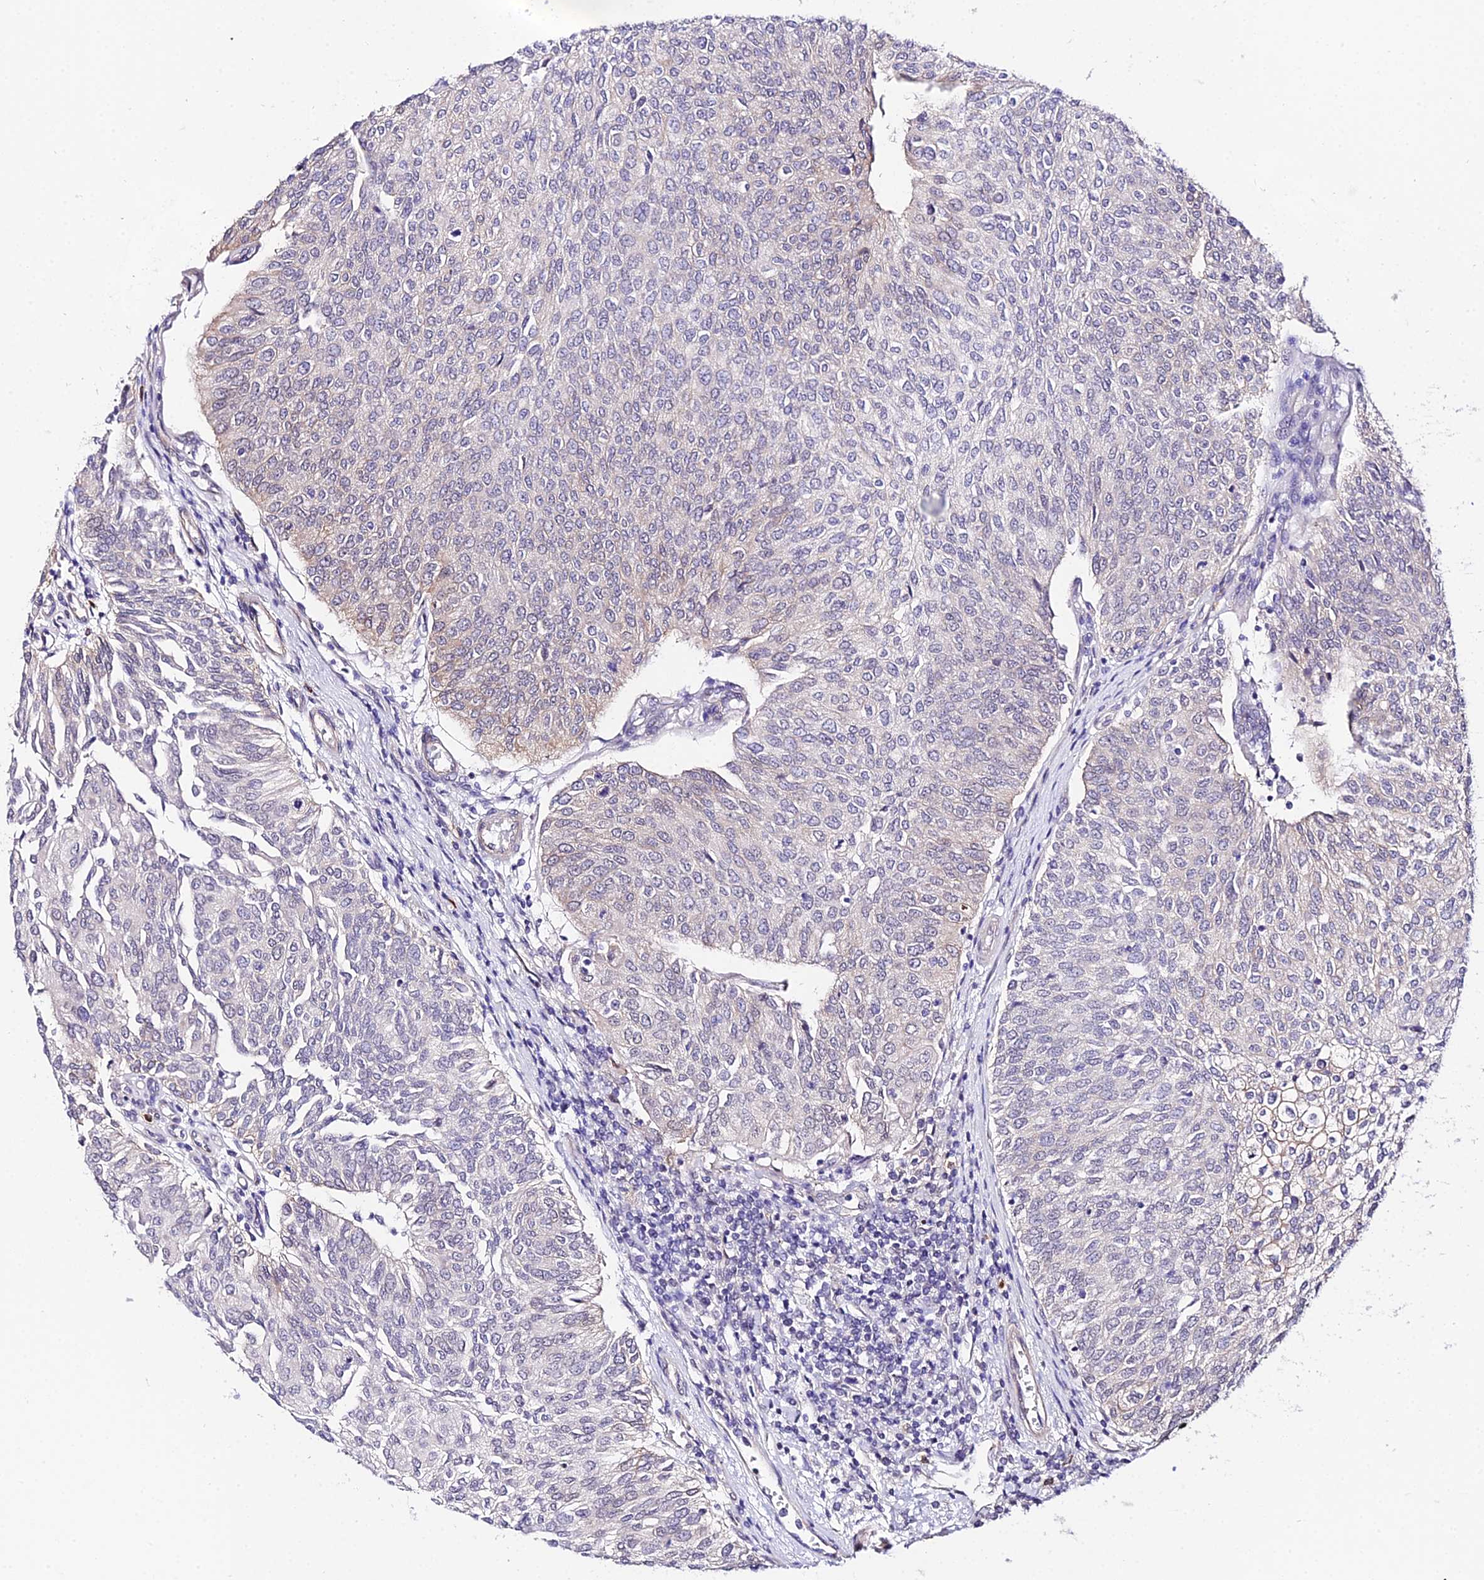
{"staining": {"intensity": "moderate", "quantity": "25%-75%", "location": "nuclear"}, "tissue": "urothelial cancer", "cell_type": "Tumor cells", "image_type": "cancer", "snomed": [{"axis": "morphology", "description": "Urothelial carcinoma, High grade"}, {"axis": "topography", "description": "Urinary bladder"}], "caption": "DAB immunohistochemical staining of human urothelial cancer reveals moderate nuclear protein staining in approximately 25%-75% of tumor cells. Immunohistochemistry (ihc) stains the protein of interest in brown and the nuclei are stained blue.", "gene": "POLR2I", "patient": {"sex": "female", "age": 79}}